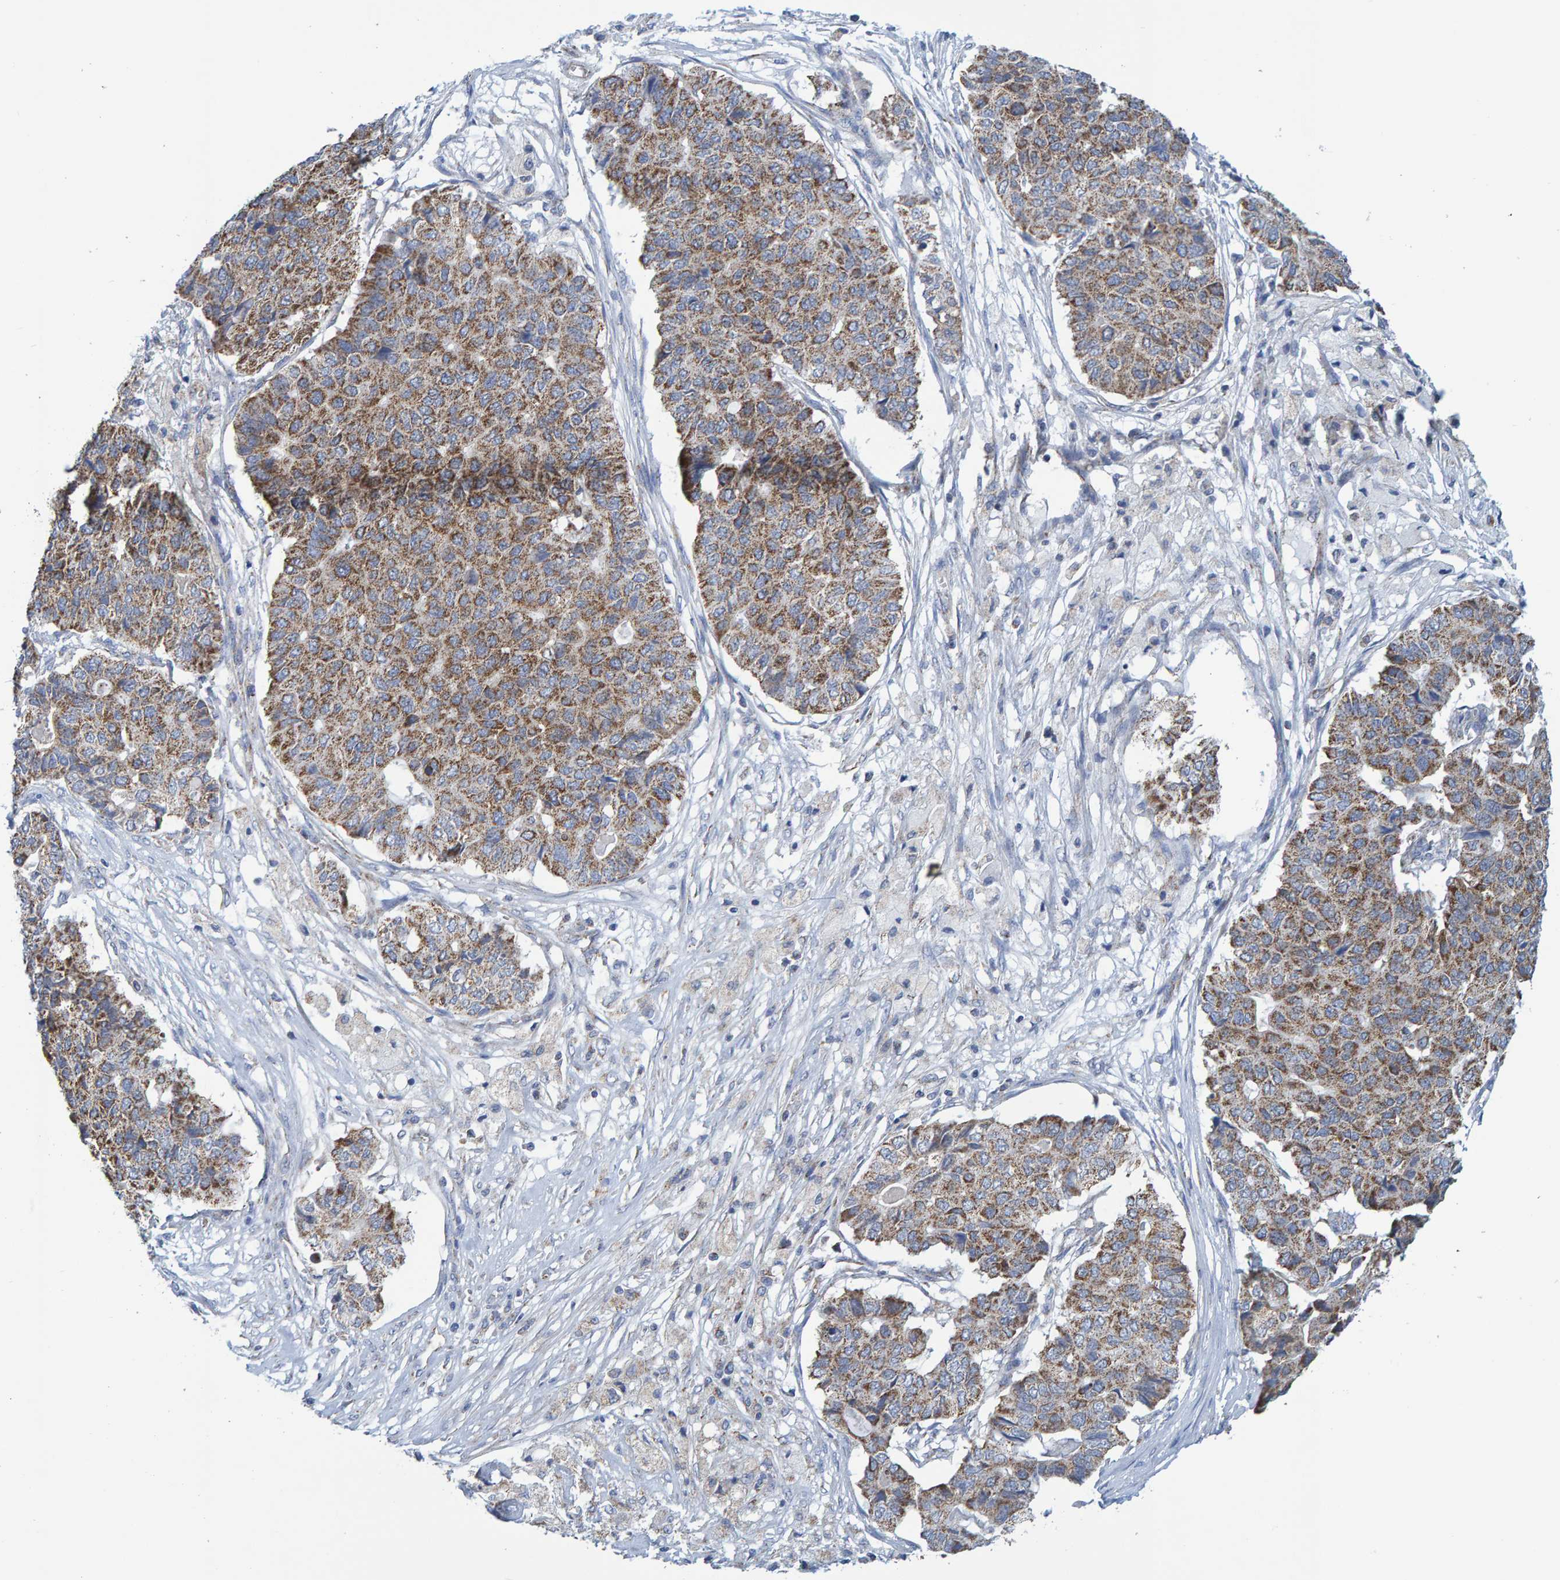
{"staining": {"intensity": "strong", "quantity": ">75%", "location": "cytoplasmic/membranous"}, "tissue": "pancreatic cancer", "cell_type": "Tumor cells", "image_type": "cancer", "snomed": [{"axis": "morphology", "description": "Adenocarcinoma, NOS"}, {"axis": "topography", "description": "Pancreas"}], "caption": "Pancreatic adenocarcinoma was stained to show a protein in brown. There is high levels of strong cytoplasmic/membranous positivity in approximately >75% of tumor cells.", "gene": "MRPS7", "patient": {"sex": "male", "age": 50}}